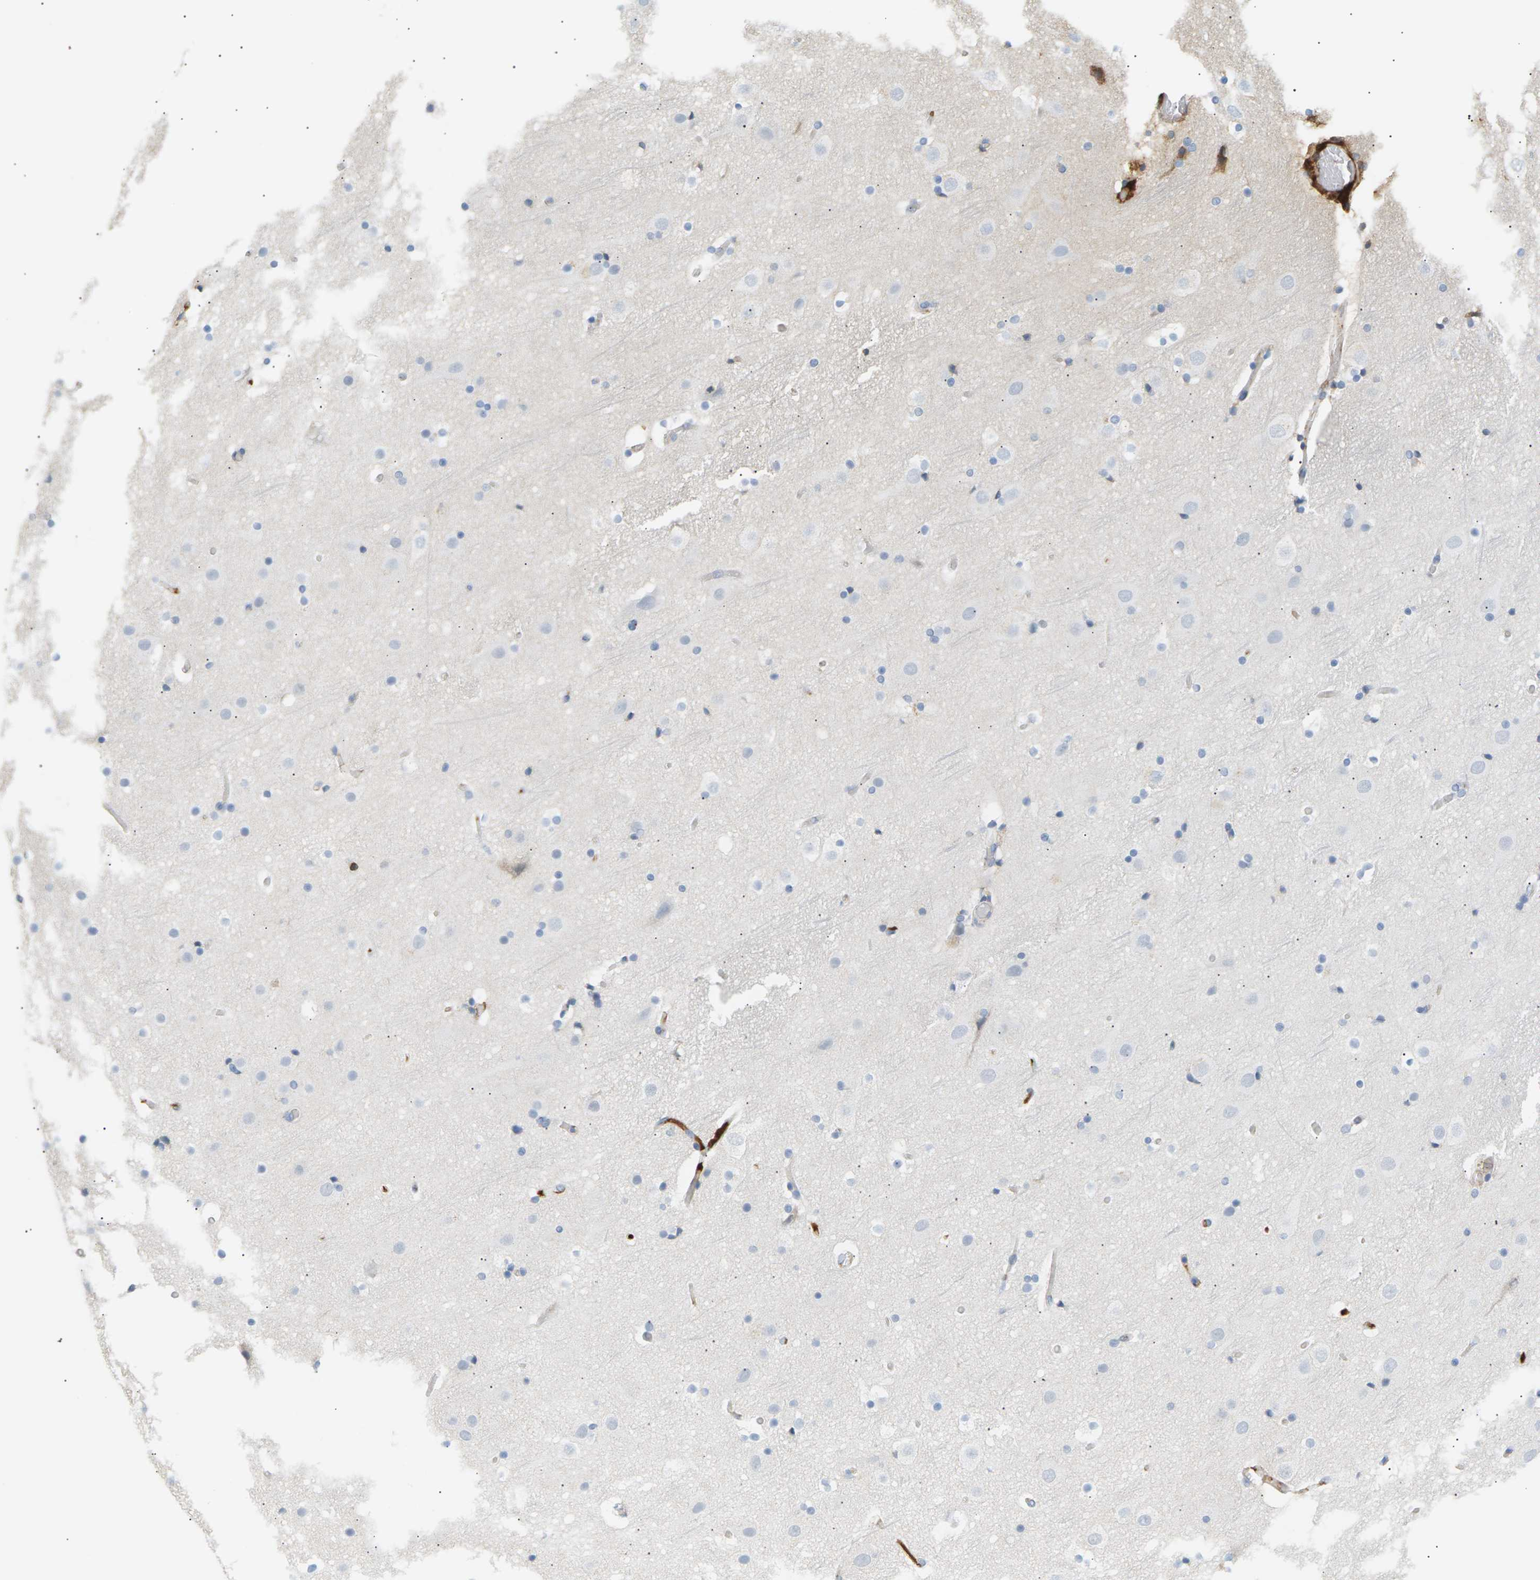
{"staining": {"intensity": "negative", "quantity": "none", "location": "none"}, "tissue": "cerebral cortex", "cell_type": "Endothelial cells", "image_type": "normal", "snomed": [{"axis": "morphology", "description": "Normal tissue, NOS"}, {"axis": "topography", "description": "Cerebral cortex"}], "caption": "Cerebral cortex stained for a protein using immunohistochemistry exhibits no positivity endothelial cells.", "gene": "IGLC3", "patient": {"sex": "male", "age": 57}}